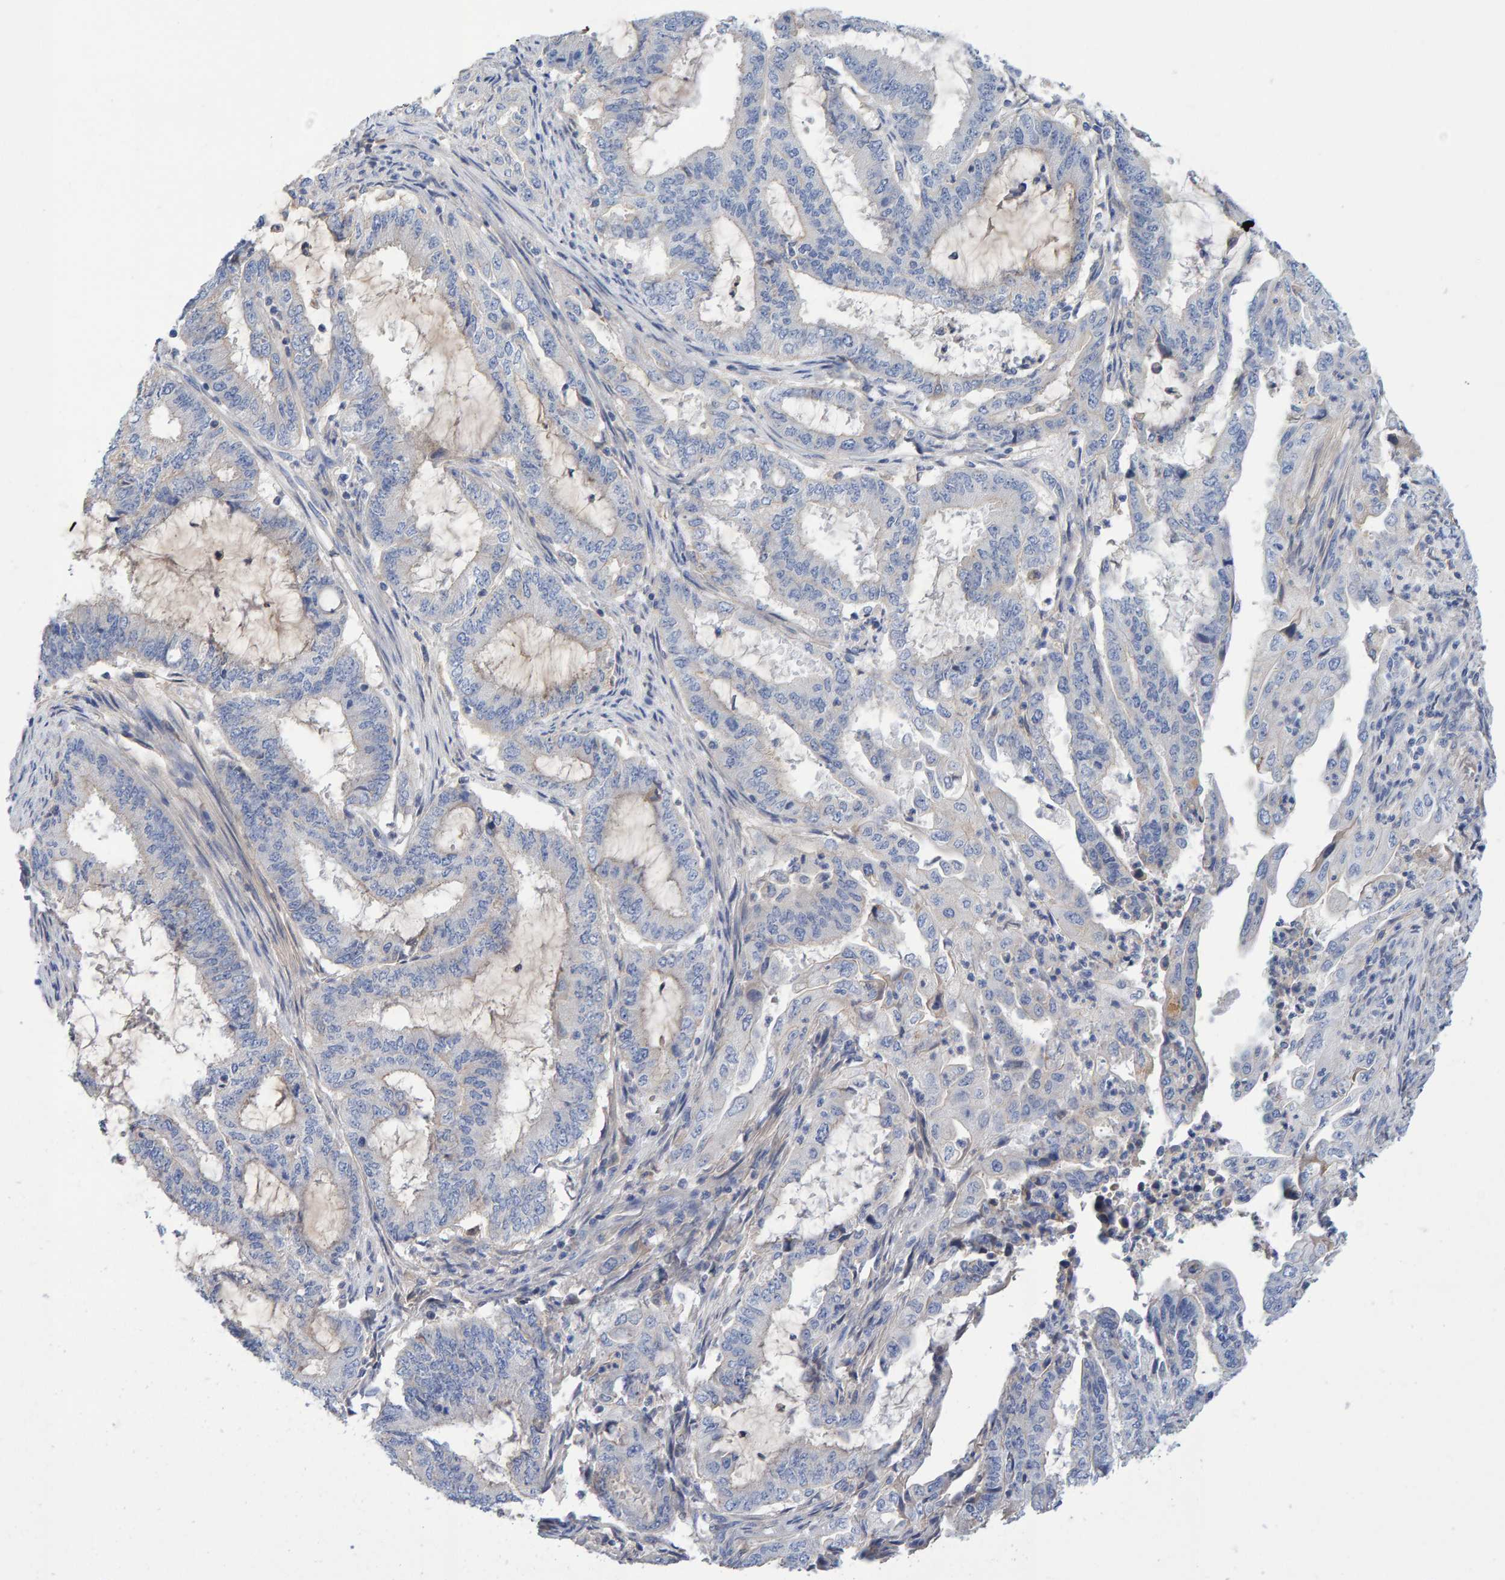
{"staining": {"intensity": "negative", "quantity": "none", "location": "none"}, "tissue": "endometrial cancer", "cell_type": "Tumor cells", "image_type": "cancer", "snomed": [{"axis": "morphology", "description": "Adenocarcinoma, NOS"}, {"axis": "topography", "description": "Endometrium"}], "caption": "Immunohistochemical staining of human endometrial cancer demonstrates no significant expression in tumor cells.", "gene": "EFR3A", "patient": {"sex": "female", "age": 51}}